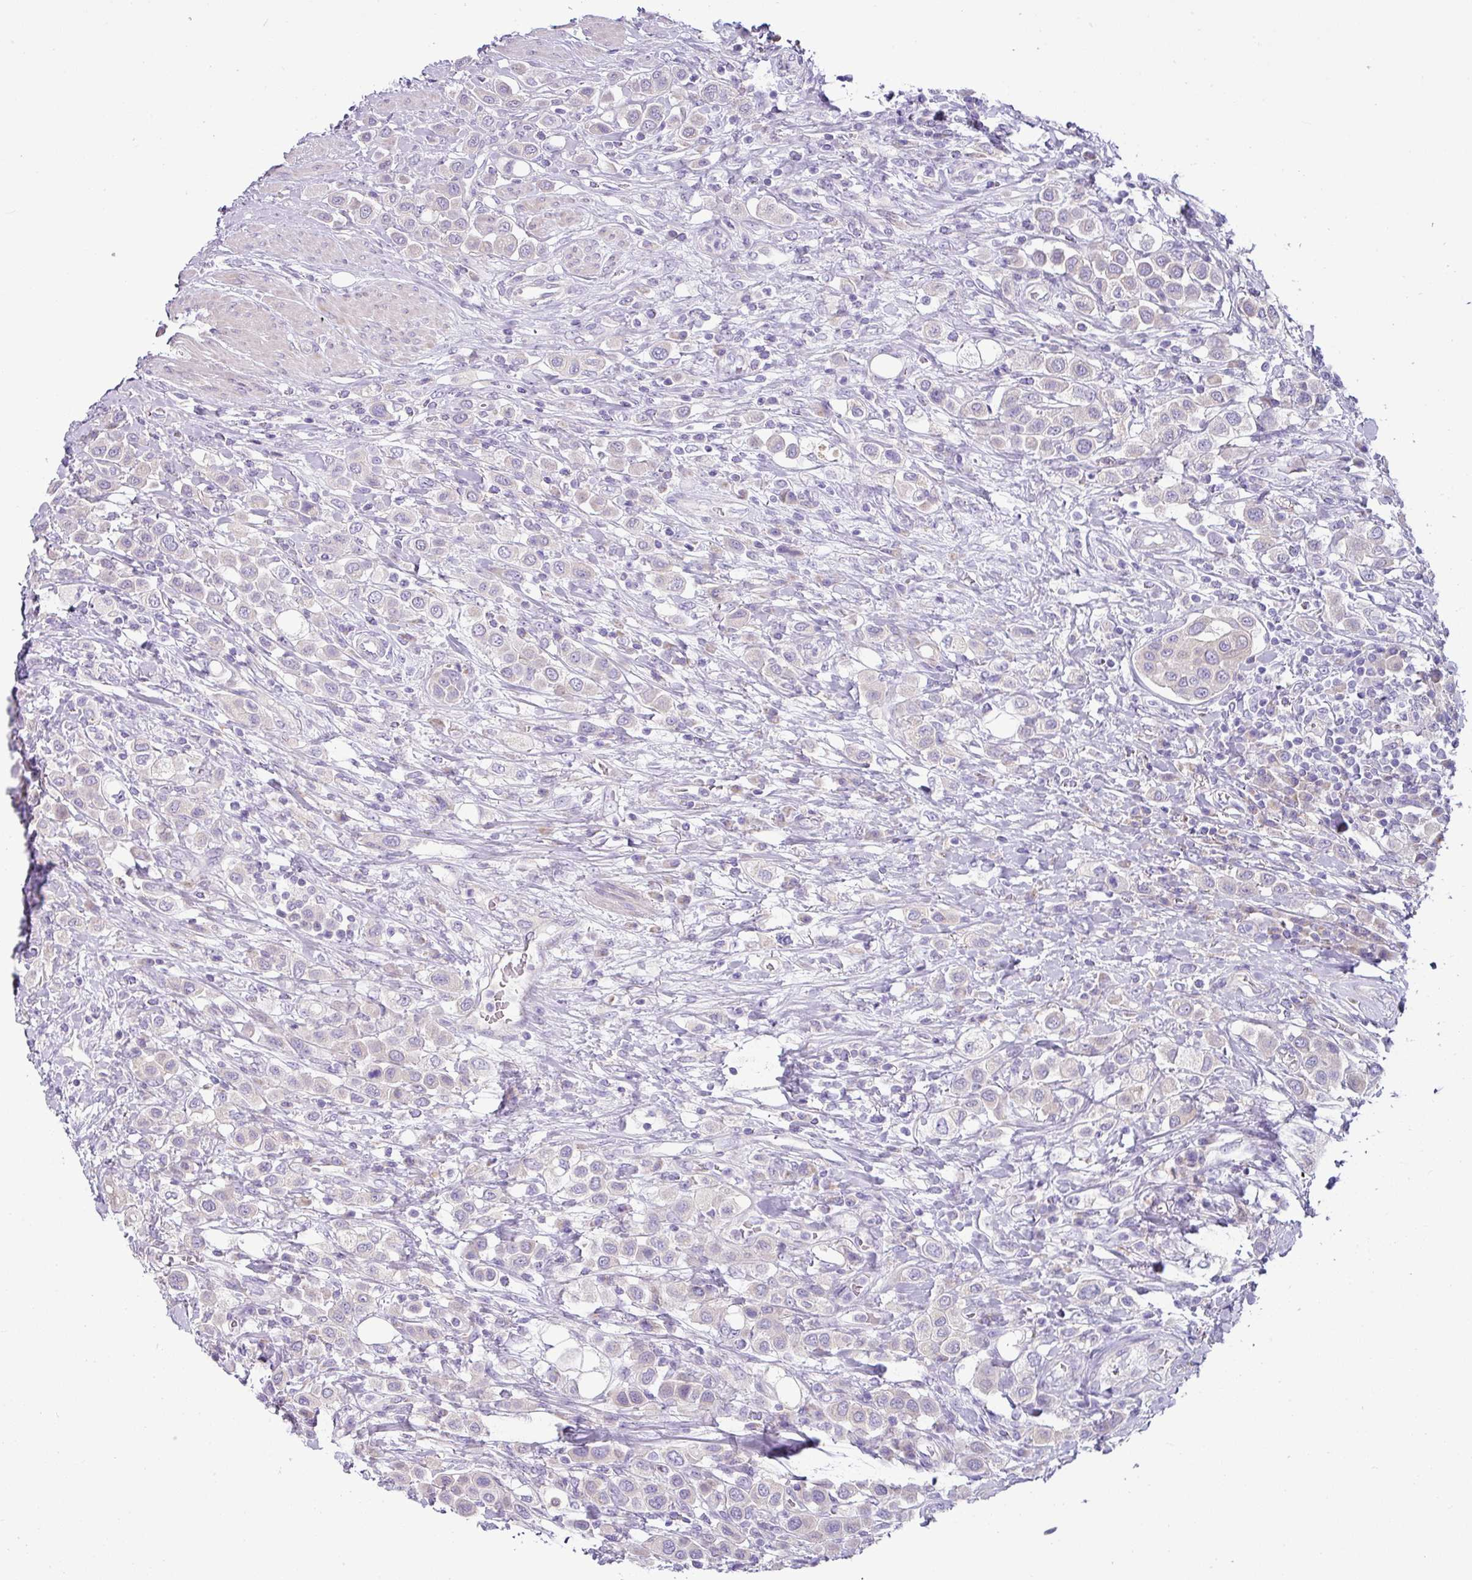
{"staining": {"intensity": "negative", "quantity": "none", "location": "none"}, "tissue": "urothelial cancer", "cell_type": "Tumor cells", "image_type": "cancer", "snomed": [{"axis": "morphology", "description": "Urothelial carcinoma, High grade"}, {"axis": "topography", "description": "Urinary bladder"}], "caption": "This is a image of IHC staining of urothelial carcinoma (high-grade), which shows no expression in tumor cells.", "gene": "RGS16", "patient": {"sex": "male", "age": 50}}